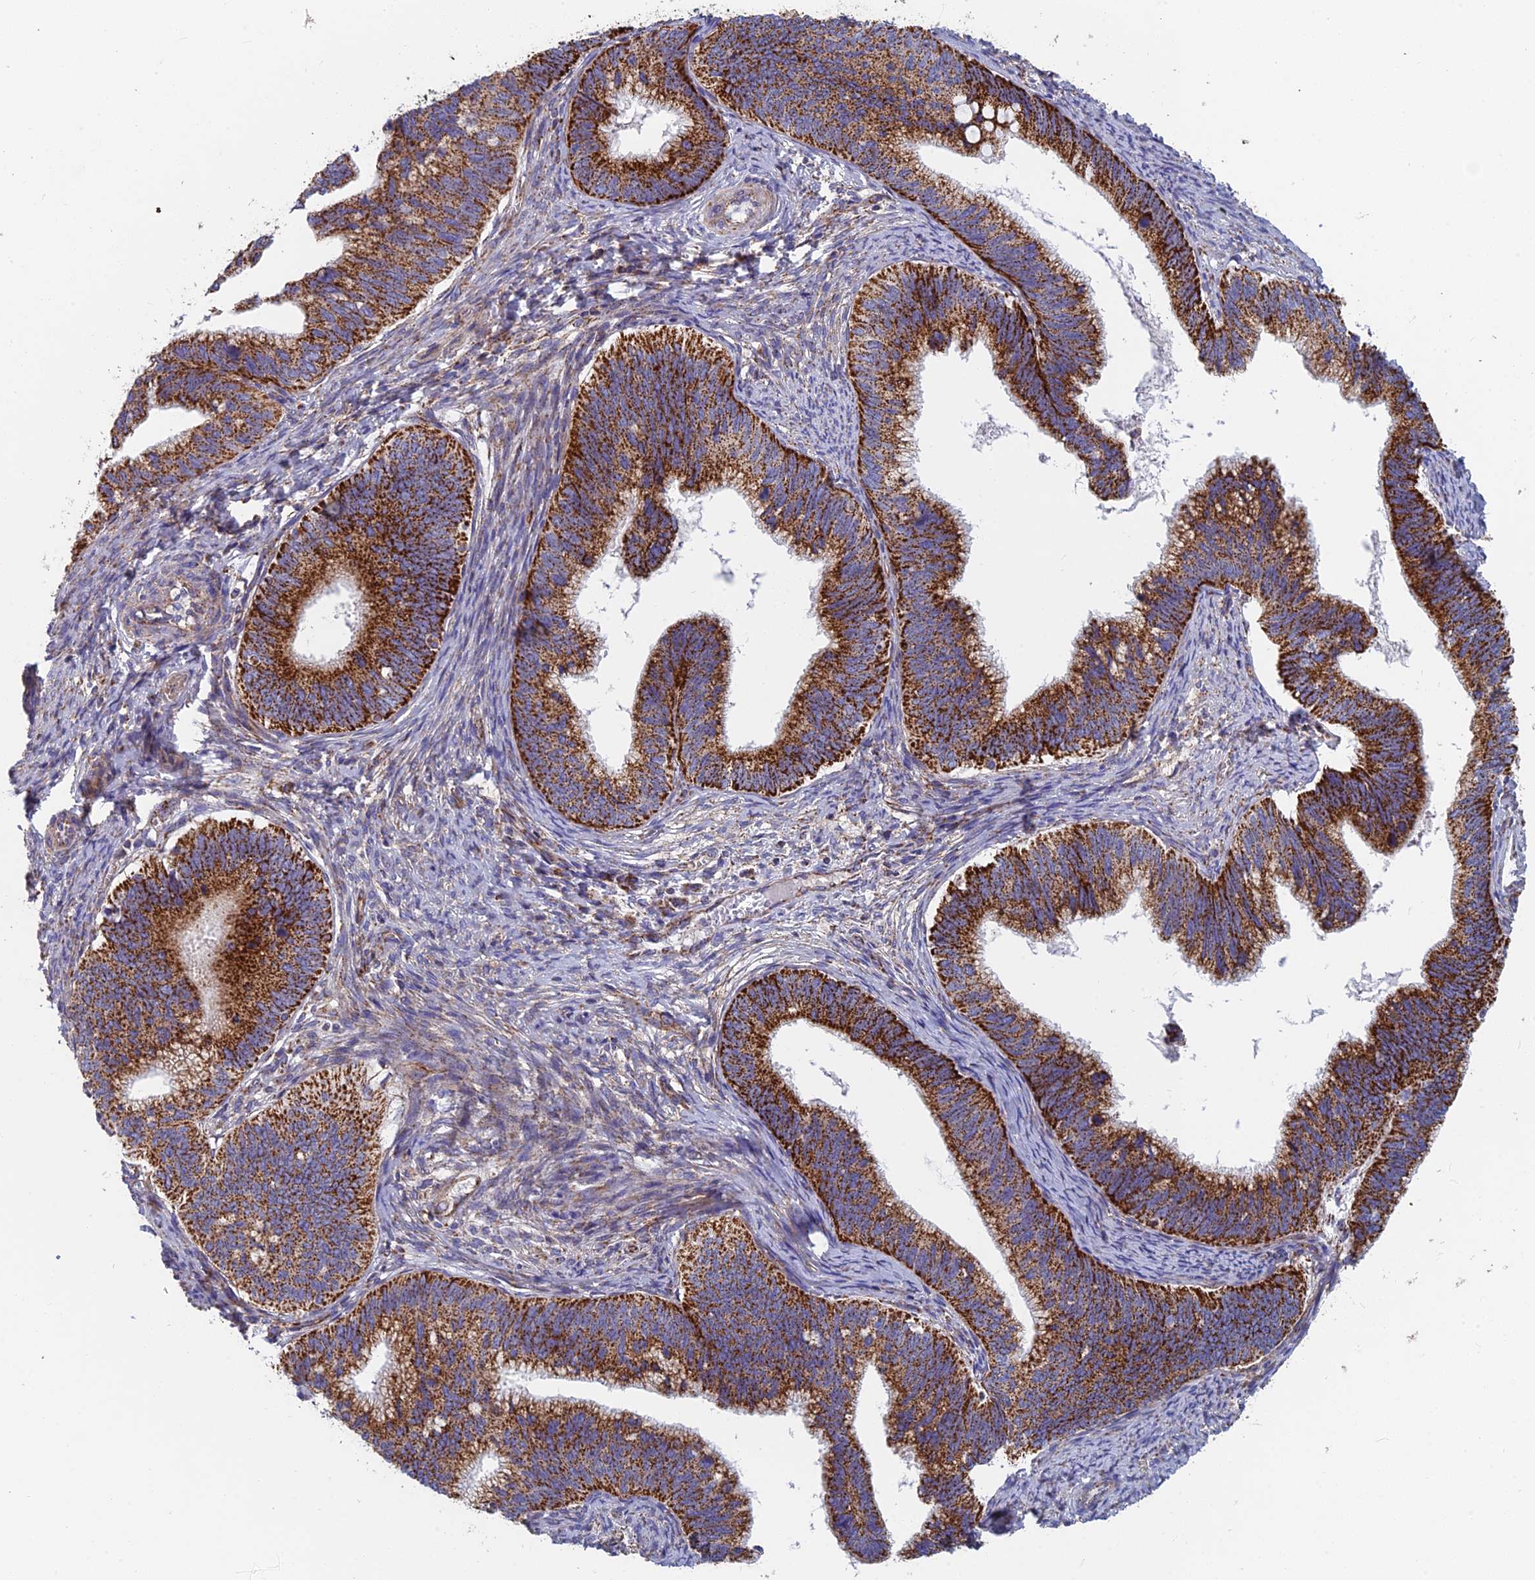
{"staining": {"intensity": "strong", "quantity": ">75%", "location": "cytoplasmic/membranous"}, "tissue": "cervical cancer", "cell_type": "Tumor cells", "image_type": "cancer", "snomed": [{"axis": "morphology", "description": "Adenocarcinoma, NOS"}, {"axis": "topography", "description": "Cervix"}], "caption": "This image displays IHC staining of cervical cancer (adenocarcinoma), with high strong cytoplasmic/membranous positivity in approximately >75% of tumor cells.", "gene": "MRPS9", "patient": {"sex": "female", "age": 42}}